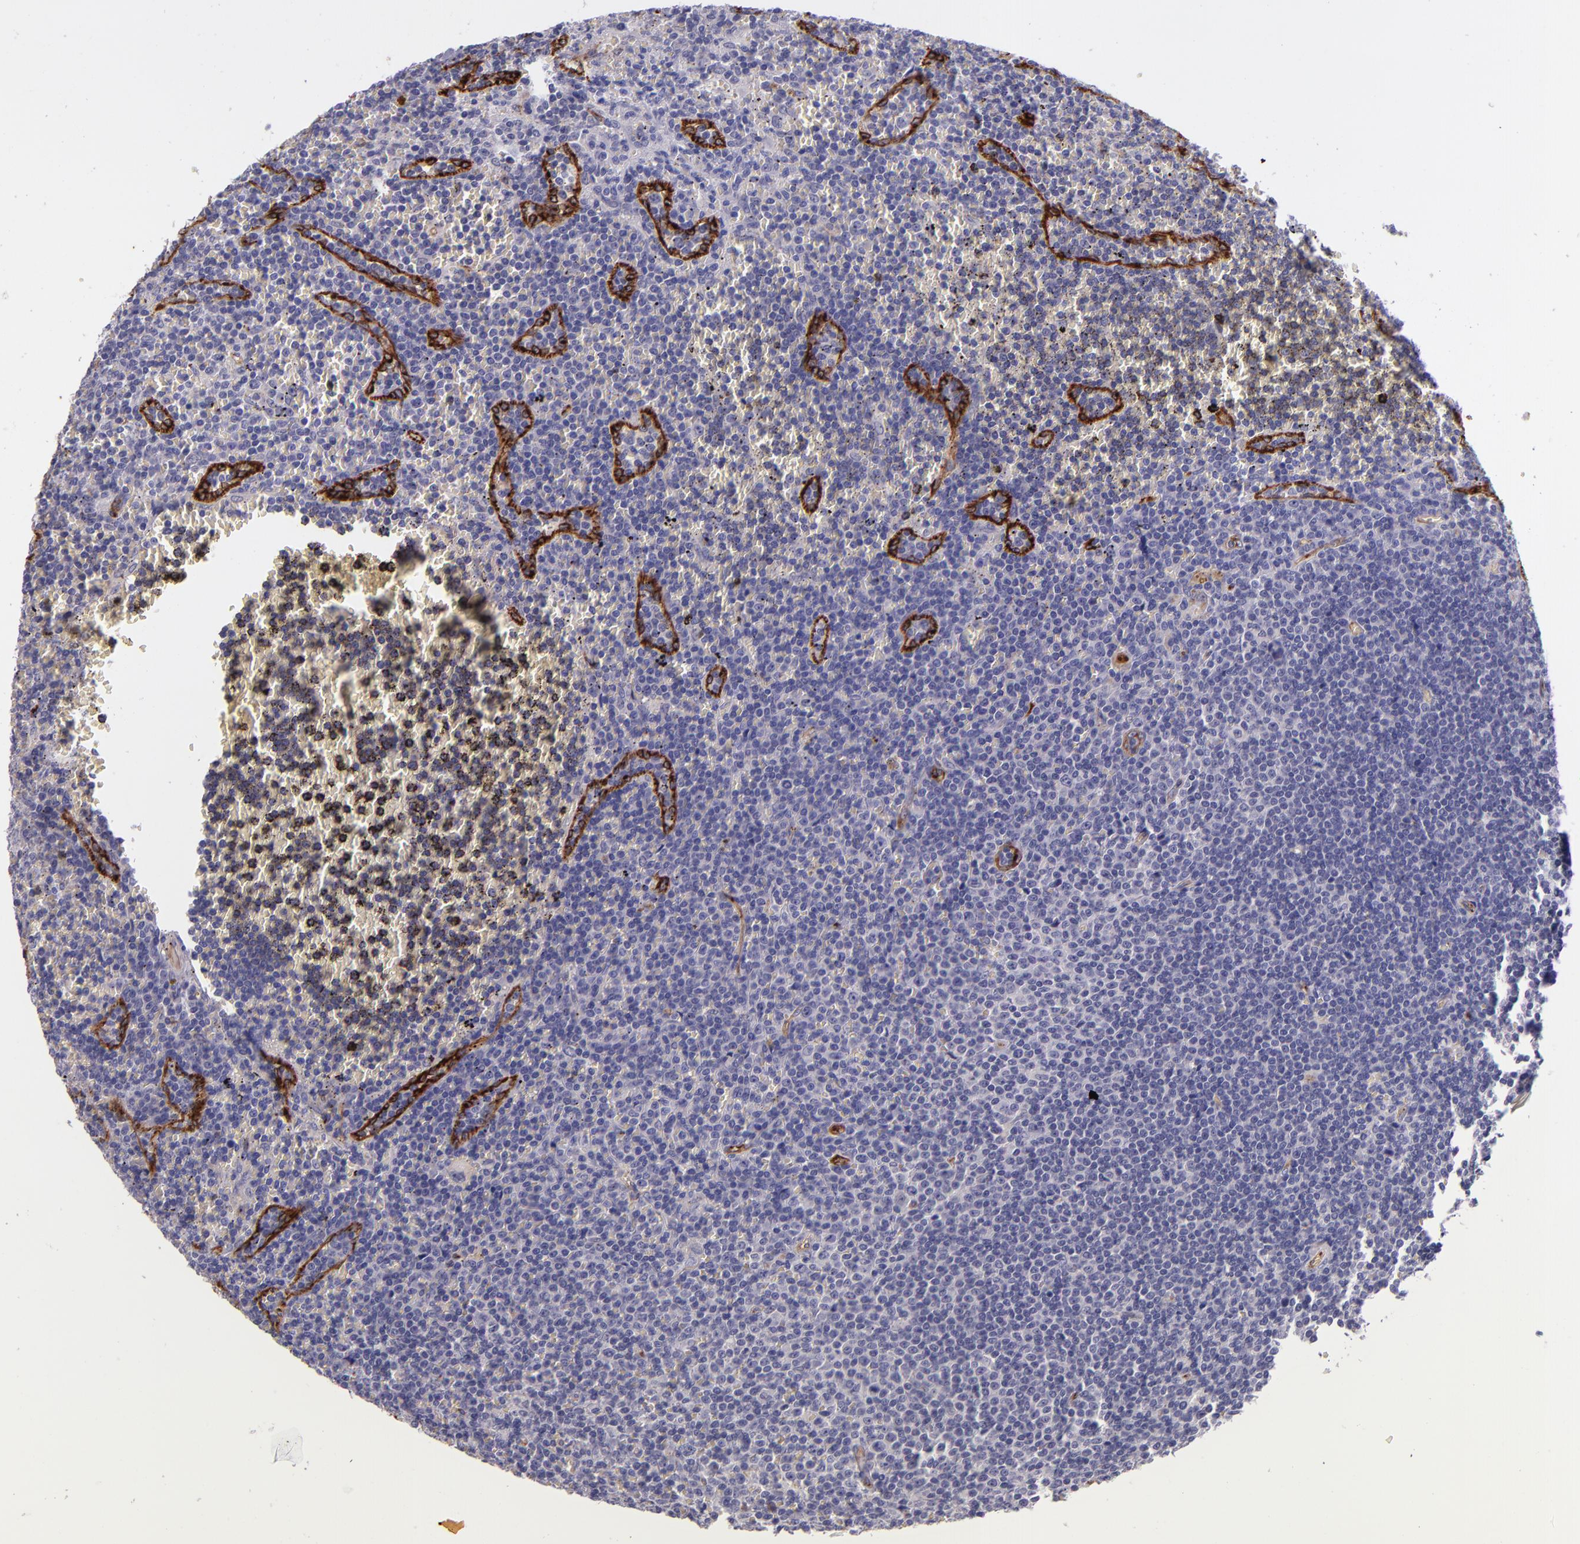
{"staining": {"intensity": "negative", "quantity": "none", "location": "none"}, "tissue": "lymphoma", "cell_type": "Tumor cells", "image_type": "cancer", "snomed": [{"axis": "morphology", "description": "Malignant lymphoma, non-Hodgkin's type, Low grade"}, {"axis": "topography", "description": "Spleen"}], "caption": "Immunohistochemical staining of lymphoma shows no significant positivity in tumor cells.", "gene": "NOS3", "patient": {"sex": "male", "age": 80}}